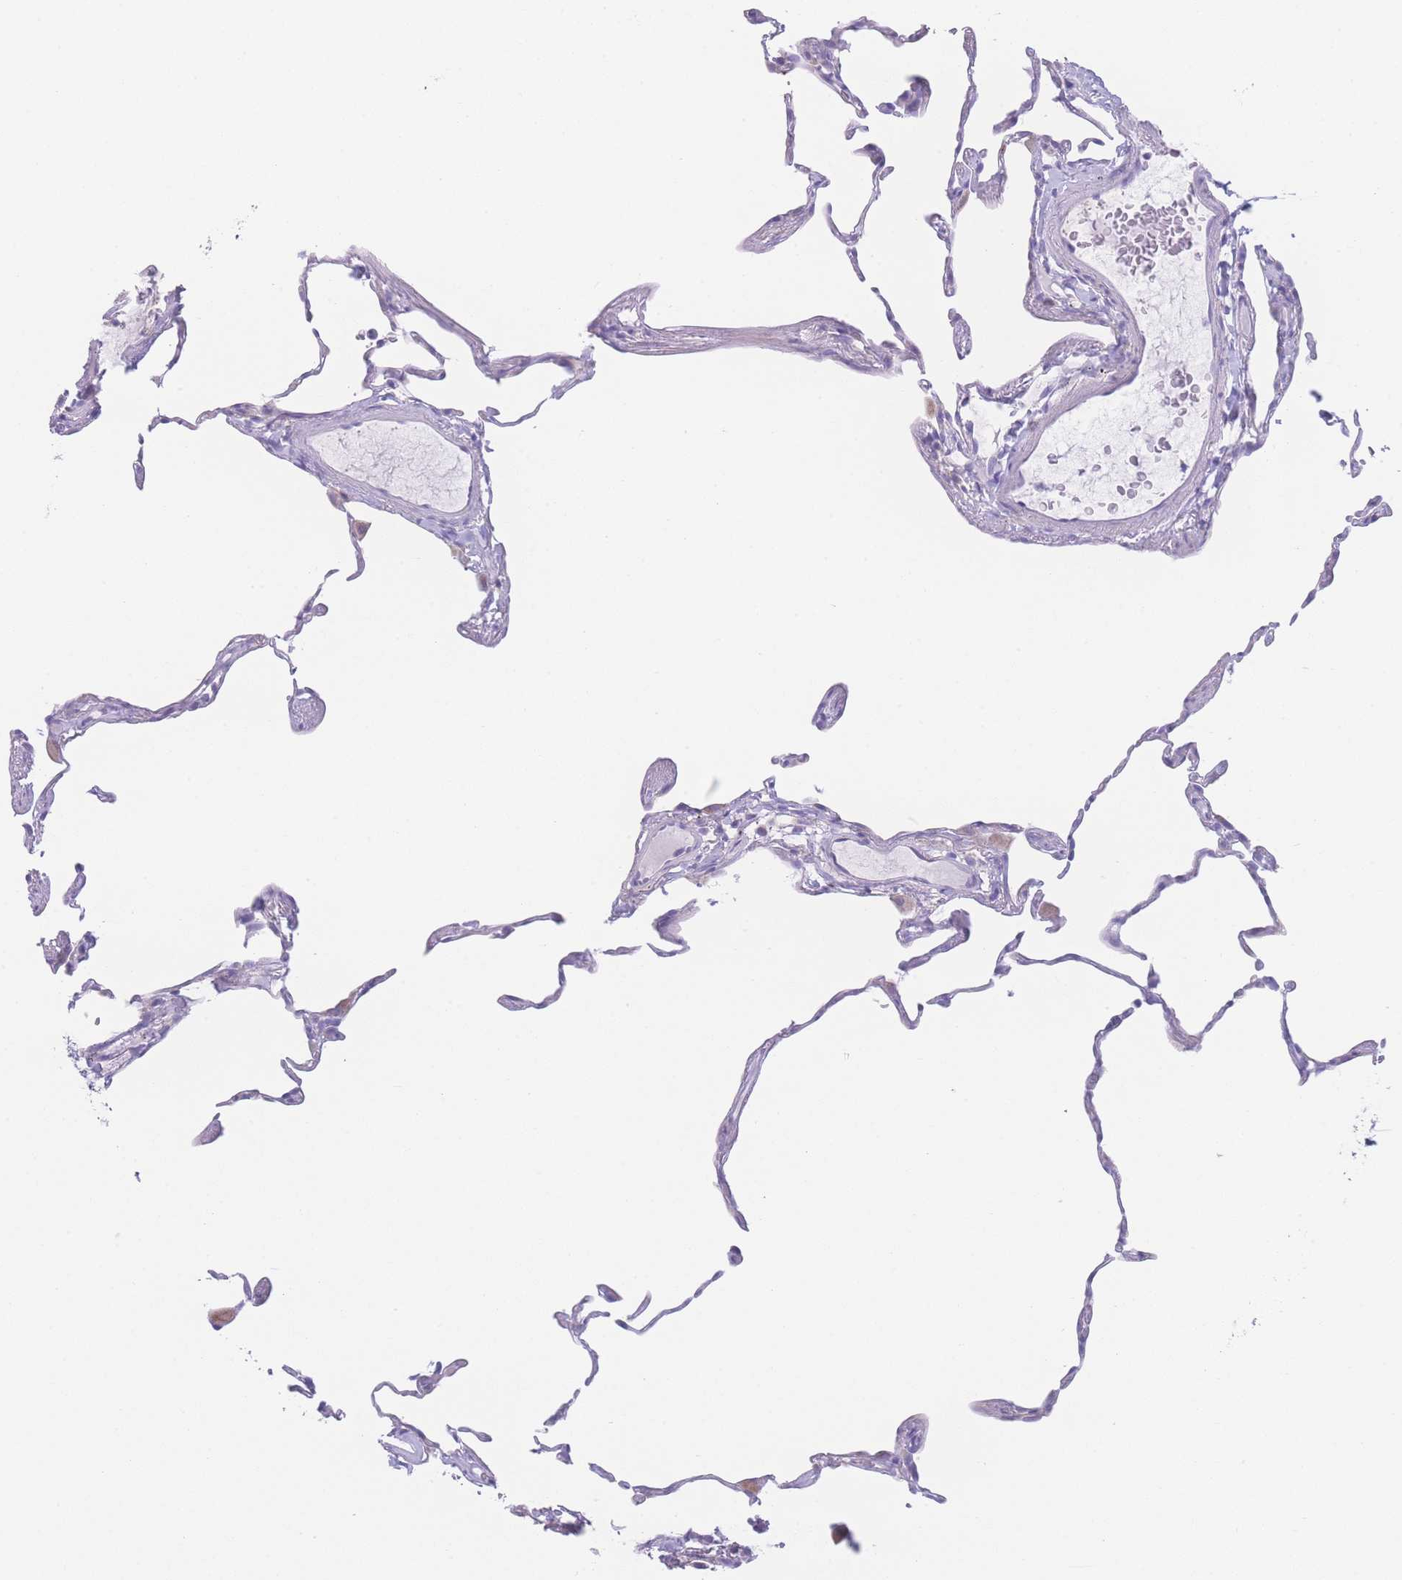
{"staining": {"intensity": "negative", "quantity": "none", "location": "none"}, "tissue": "lung", "cell_type": "Alveolar cells", "image_type": "normal", "snomed": [{"axis": "morphology", "description": "Normal tissue, NOS"}, {"axis": "topography", "description": "Lung"}], "caption": "Alveolar cells are negative for protein expression in normal human lung. (Brightfield microscopy of DAB IHC at high magnification).", "gene": "NBEAL1", "patient": {"sex": "female", "age": 57}}